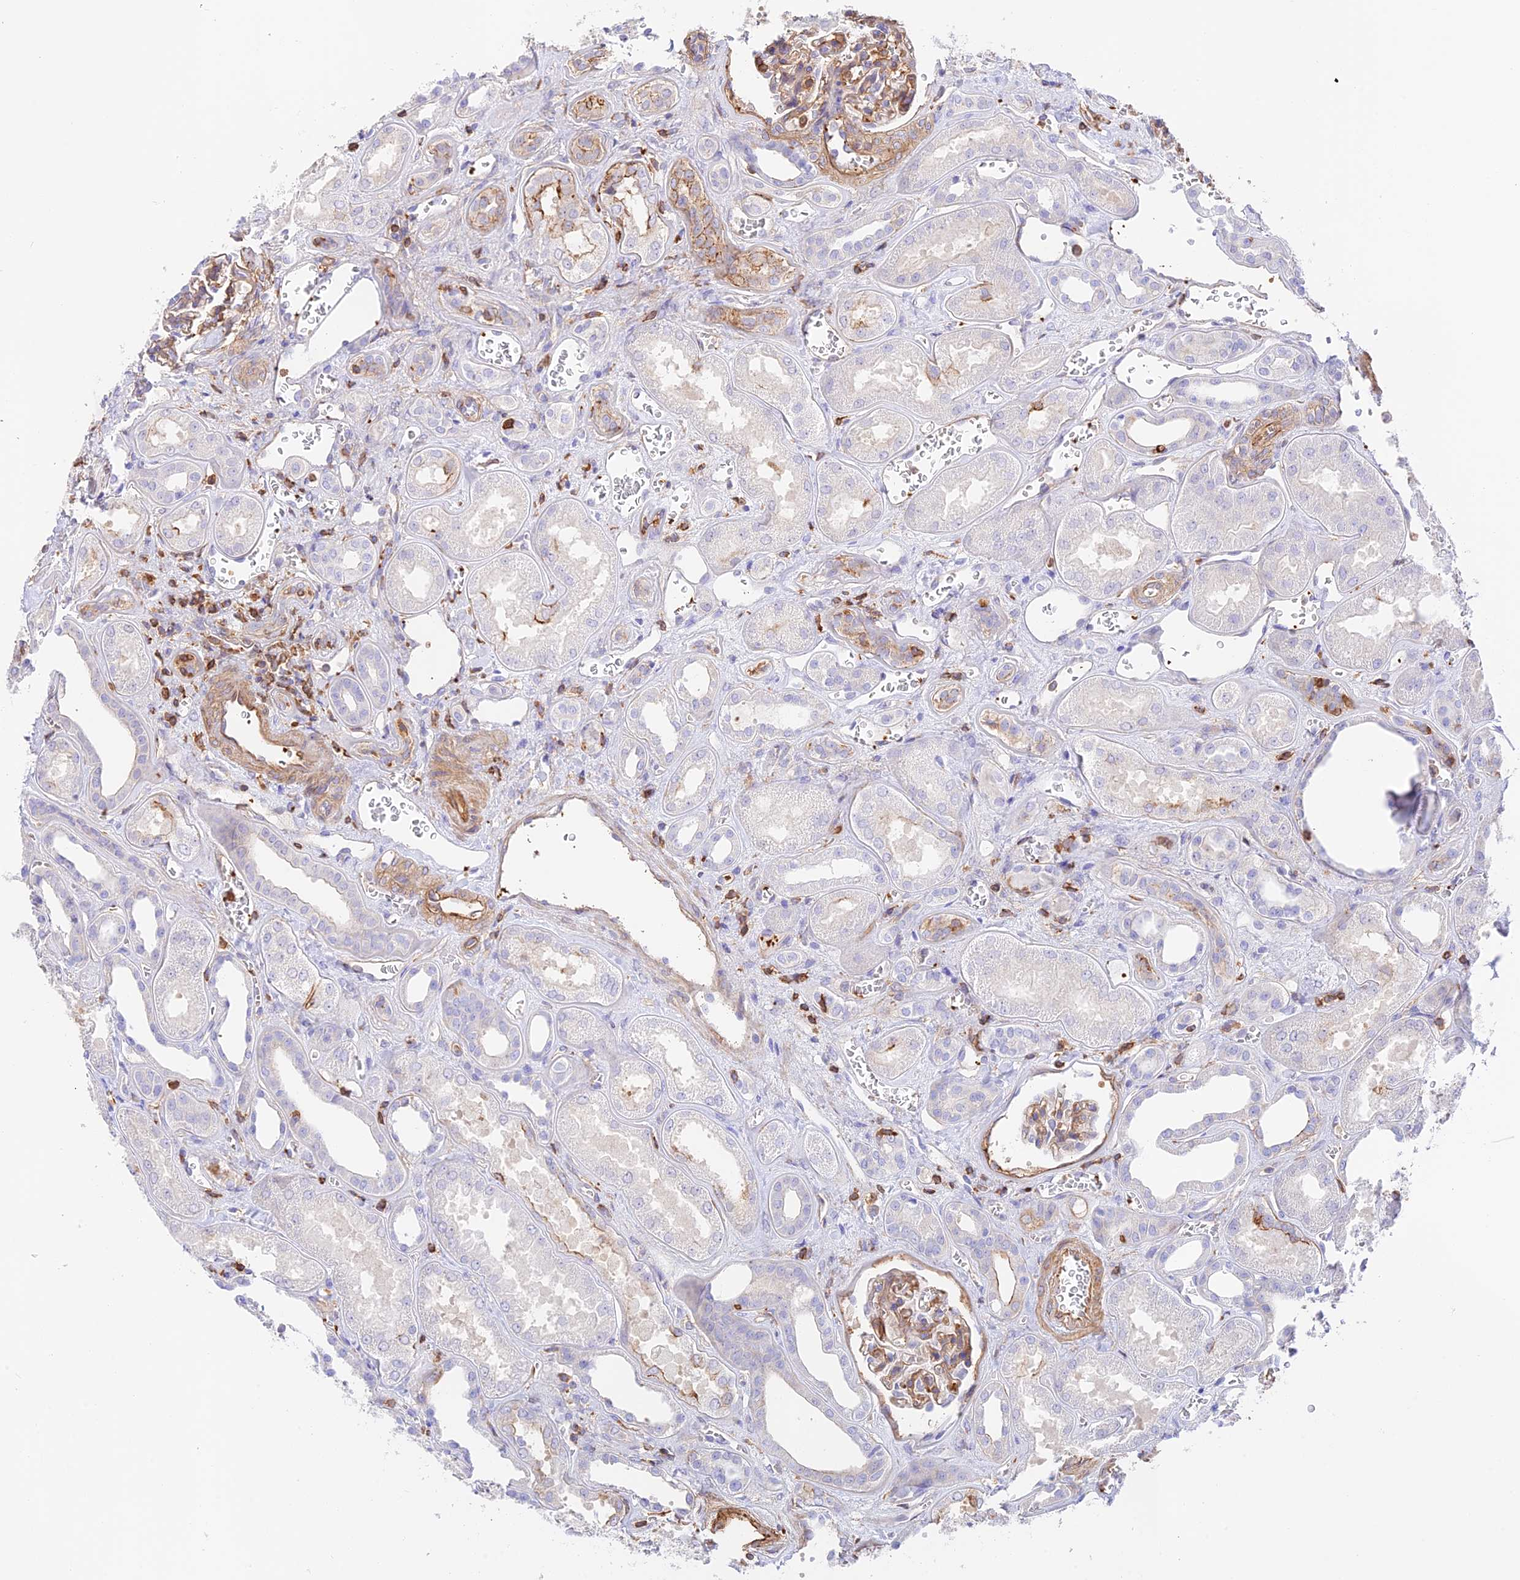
{"staining": {"intensity": "moderate", "quantity": "<25%", "location": "cytoplasmic/membranous"}, "tissue": "kidney", "cell_type": "Cells in glomeruli", "image_type": "normal", "snomed": [{"axis": "morphology", "description": "Normal tissue, NOS"}, {"axis": "morphology", "description": "Adenocarcinoma, NOS"}, {"axis": "topography", "description": "Kidney"}], "caption": "A brown stain shows moderate cytoplasmic/membranous staining of a protein in cells in glomeruli of benign kidney. The protein of interest is stained brown, and the nuclei are stained in blue (DAB IHC with brightfield microscopy, high magnification).", "gene": "DENND1C", "patient": {"sex": "female", "age": 68}}